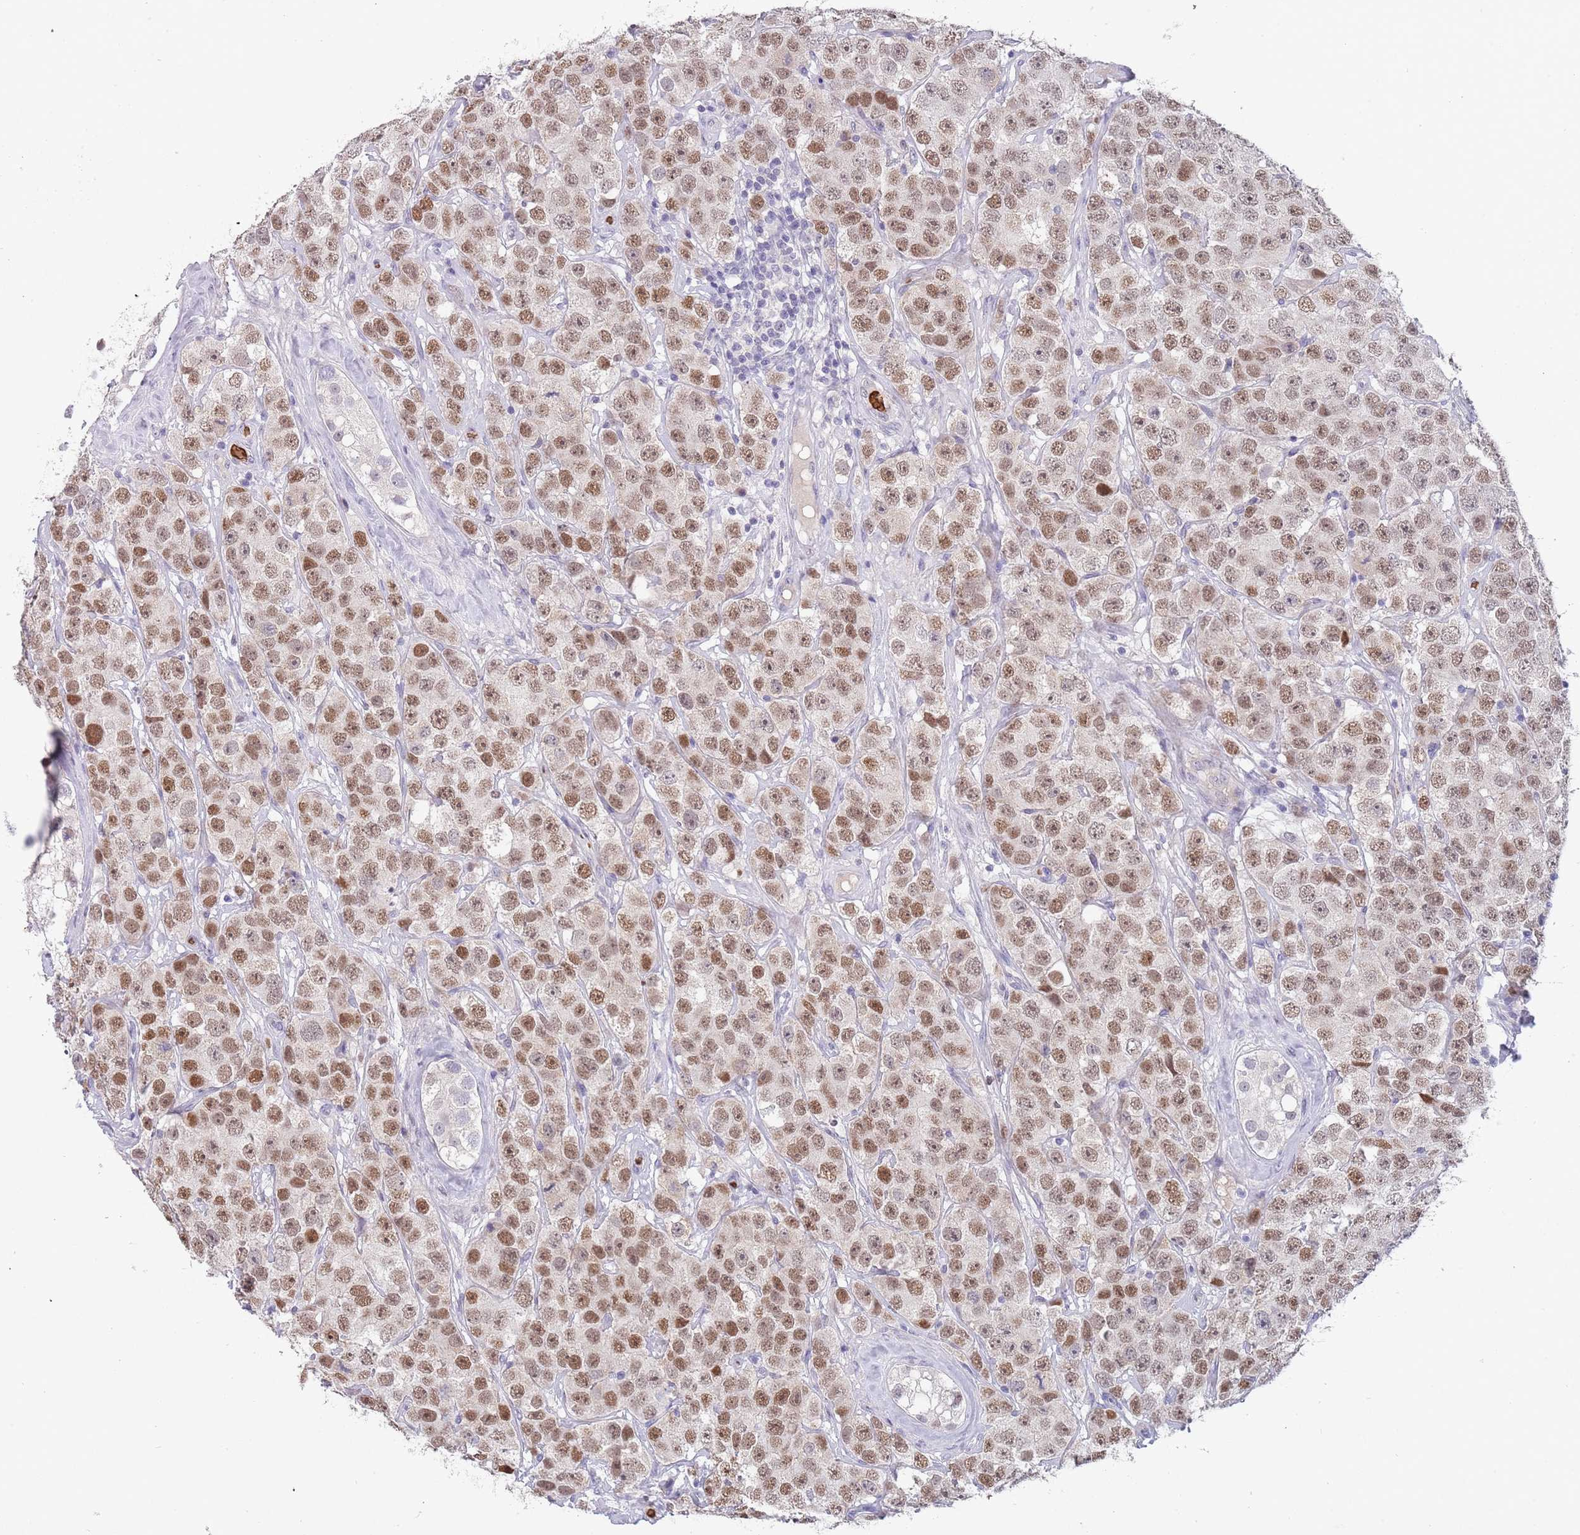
{"staining": {"intensity": "moderate", "quantity": ">75%", "location": "nuclear"}, "tissue": "testis cancer", "cell_type": "Tumor cells", "image_type": "cancer", "snomed": [{"axis": "morphology", "description": "Seminoma, NOS"}, {"axis": "topography", "description": "Testis"}], "caption": "IHC (DAB (3,3'-diaminobenzidine)) staining of human testis cancer (seminoma) reveals moderate nuclear protein positivity in about >75% of tumor cells.", "gene": "LYPD6B", "patient": {"sex": "male", "age": 28}}